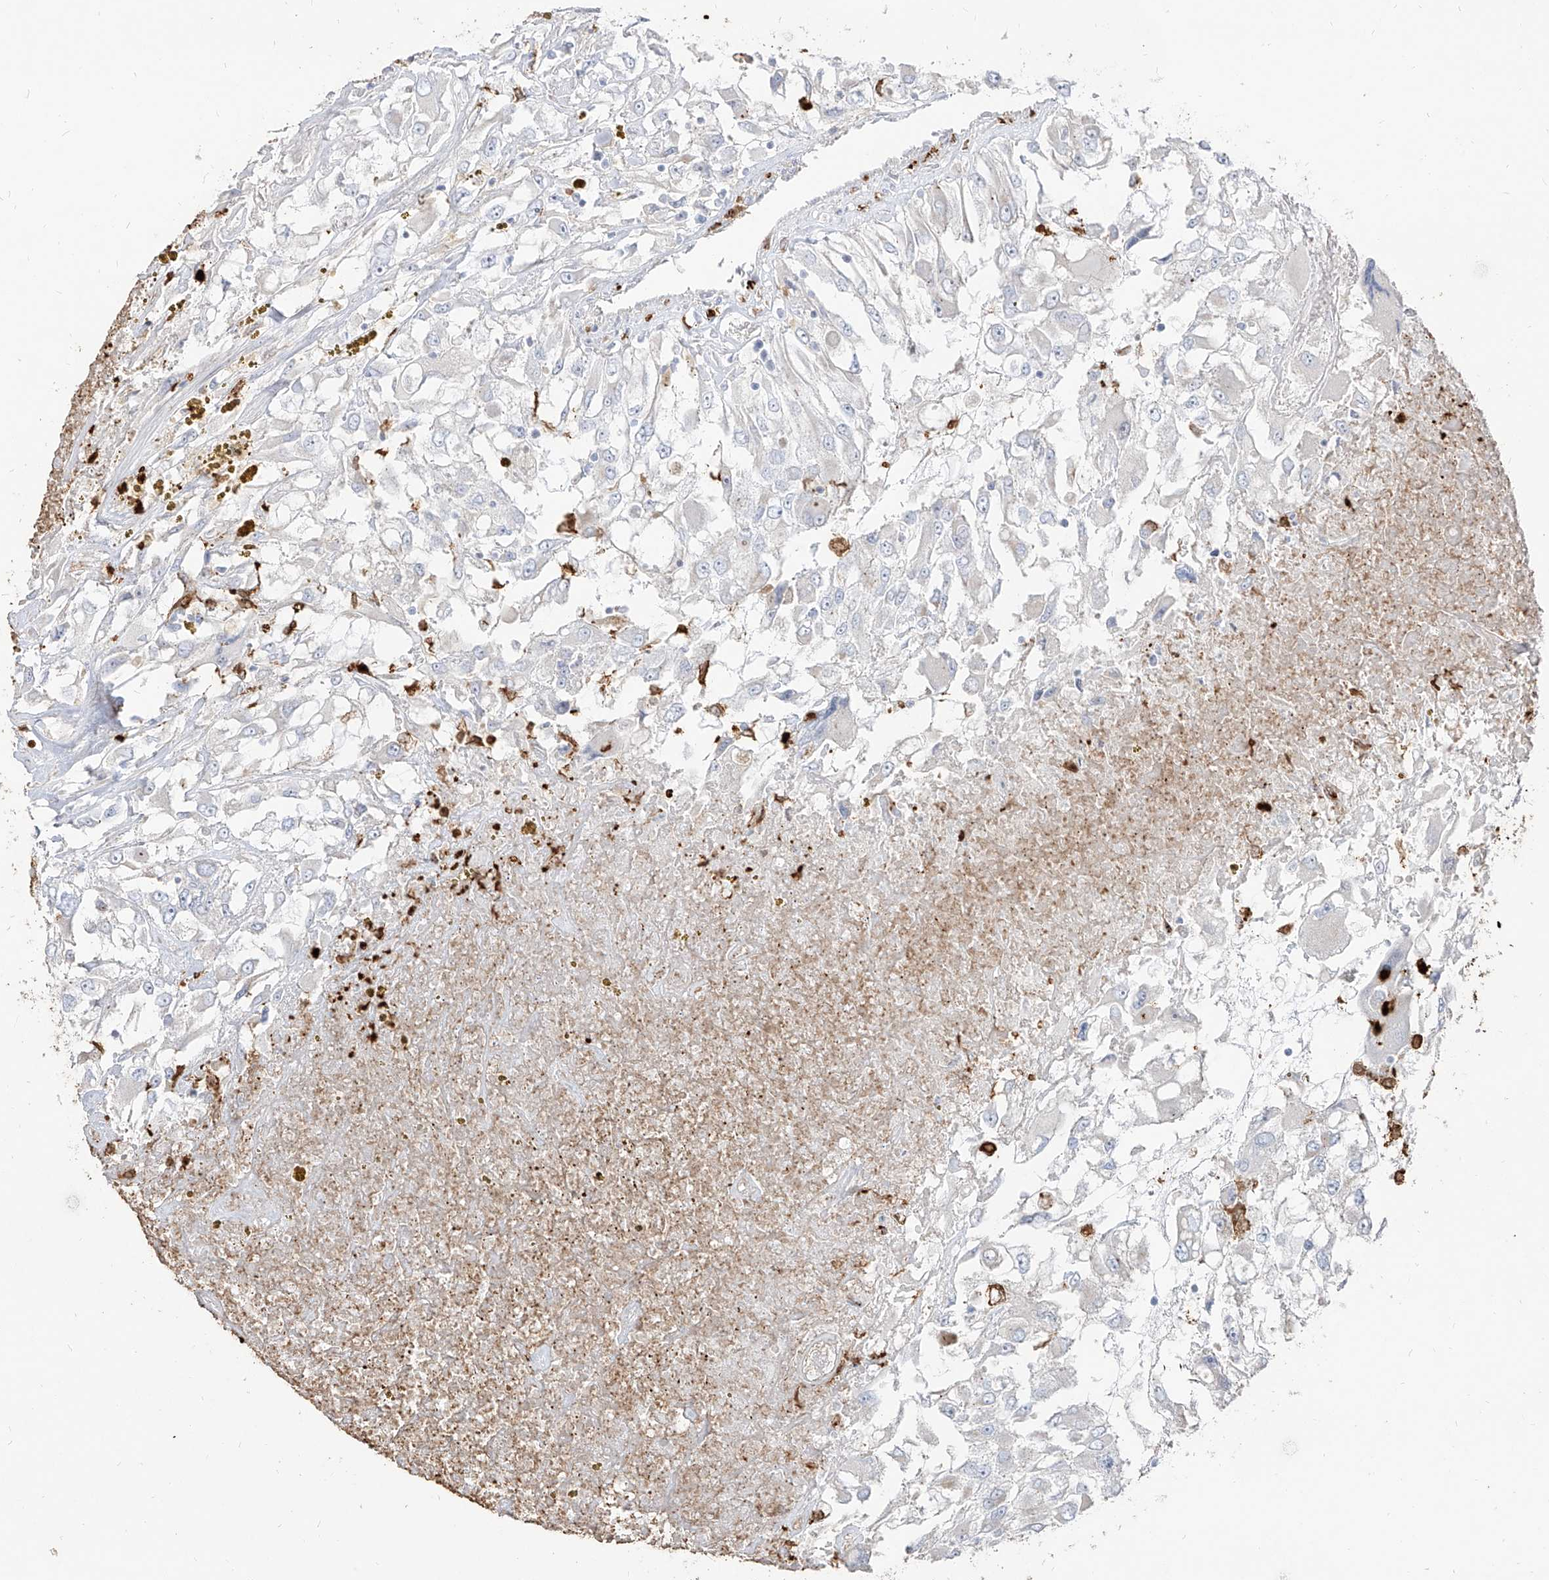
{"staining": {"intensity": "negative", "quantity": "none", "location": "none"}, "tissue": "renal cancer", "cell_type": "Tumor cells", "image_type": "cancer", "snomed": [{"axis": "morphology", "description": "Adenocarcinoma, NOS"}, {"axis": "topography", "description": "Kidney"}], "caption": "There is no significant expression in tumor cells of renal cancer. (Stains: DAB IHC with hematoxylin counter stain, Microscopy: brightfield microscopy at high magnification).", "gene": "ZNF227", "patient": {"sex": "female", "age": 52}}